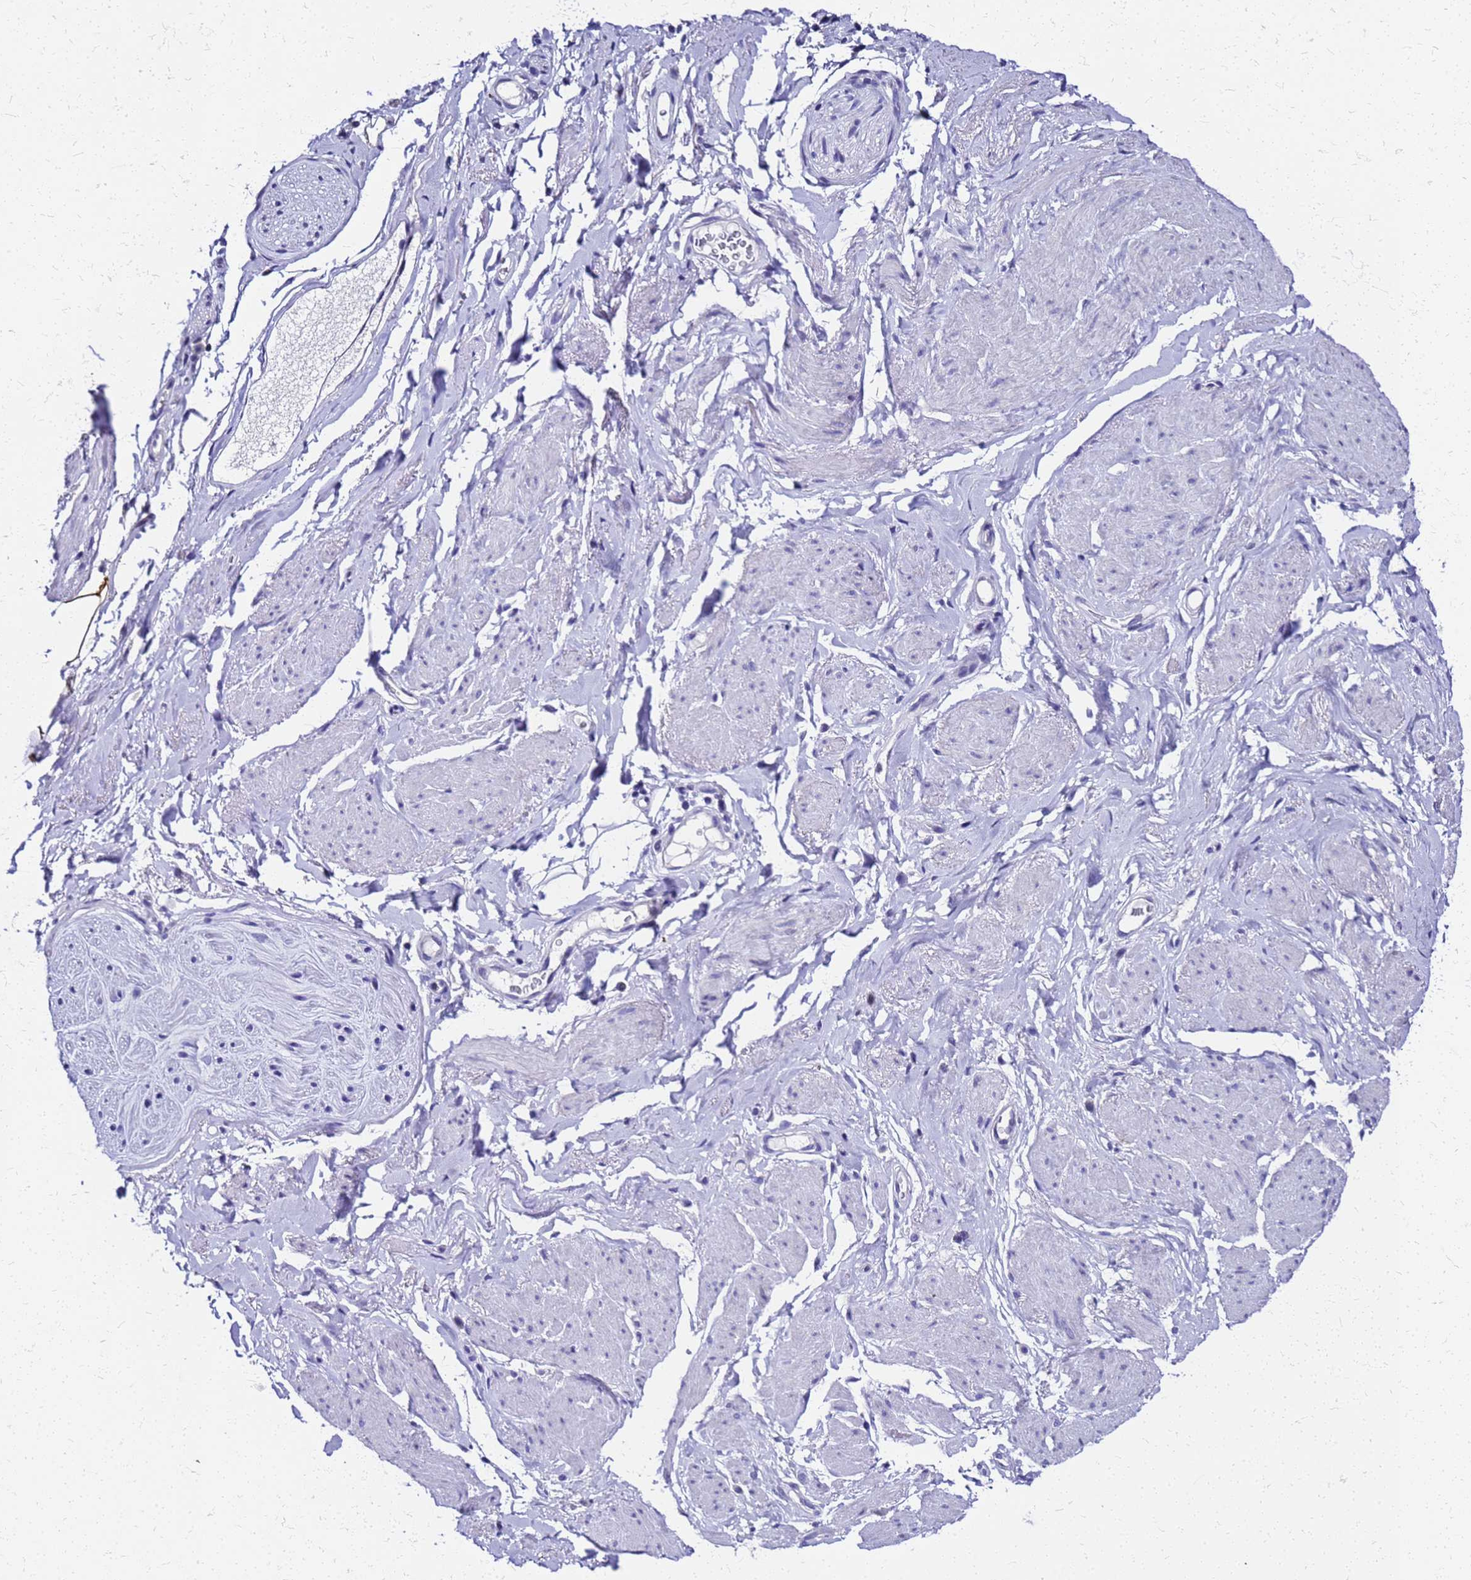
{"staining": {"intensity": "negative", "quantity": "none", "location": "none"}, "tissue": "adipose tissue", "cell_type": "Adipocytes", "image_type": "normal", "snomed": [{"axis": "morphology", "description": "Normal tissue, NOS"}, {"axis": "morphology", "description": "Adenocarcinoma, NOS"}, {"axis": "topography", "description": "Rectum"}, {"axis": "topography", "description": "Vagina"}, {"axis": "topography", "description": "Peripheral nerve tissue"}], "caption": "Immunohistochemistry of unremarkable human adipose tissue displays no expression in adipocytes.", "gene": "SMIM21", "patient": {"sex": "female", "age": 71}}